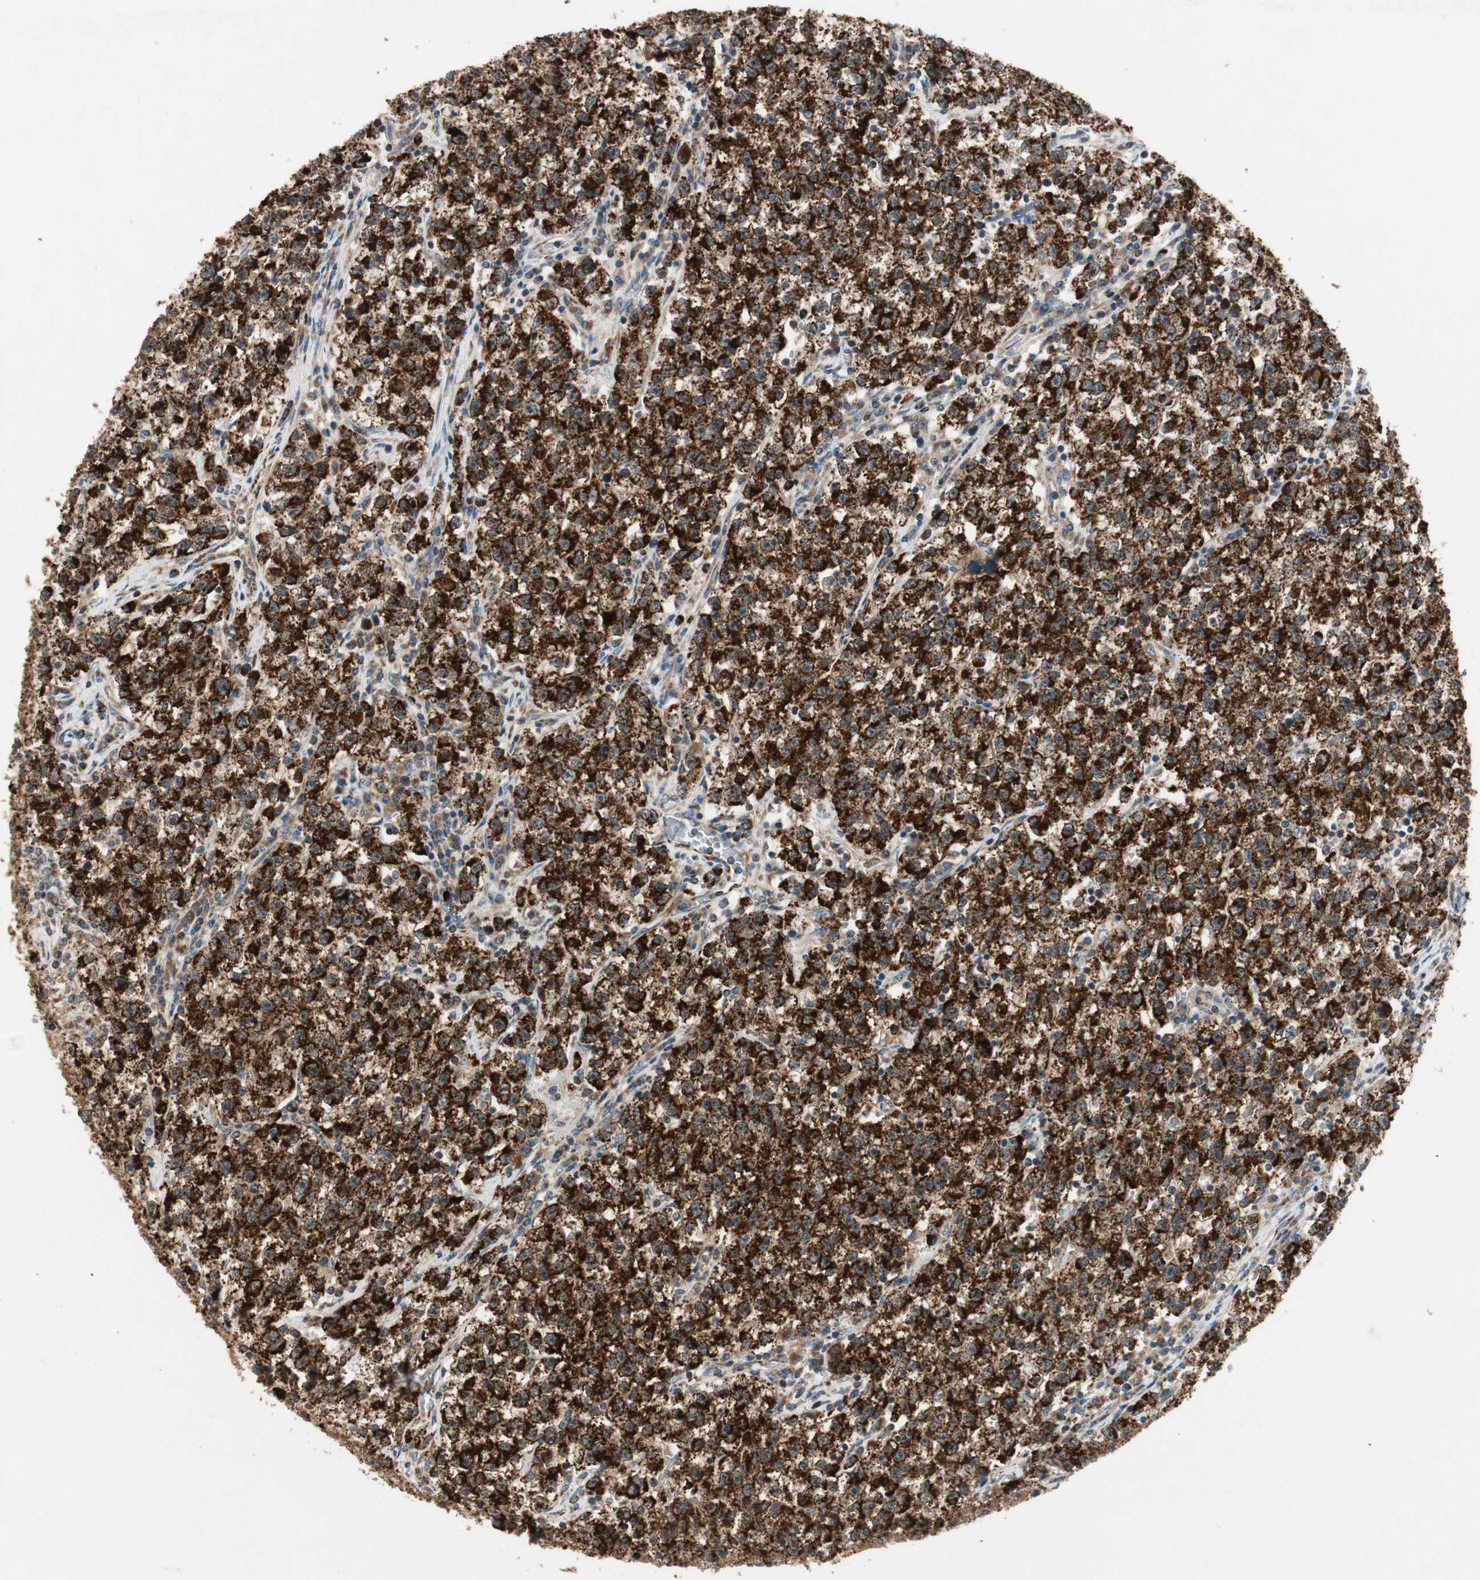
{"staining": {"intensity": "strong", "quantity": ">75%", "location": "cytoplasmic/membranous"}, "tissue": "testis cancer", "cell_type": "Tumor cells", "image_type": "cancer", "snomed": [{"axis": "morphology", "description": "Seminoma, NOS"}, {"axis": "topography", "description": "Testis"}], "caption": "Immunohistochemical staining of testis cancer (seminoma) reveals high levels of strong cytoplasmic/membranous protein expression in about >75% of tumor cells.", "gene": "AKAP1", "patient": {"sex": "male", "age": 22}}